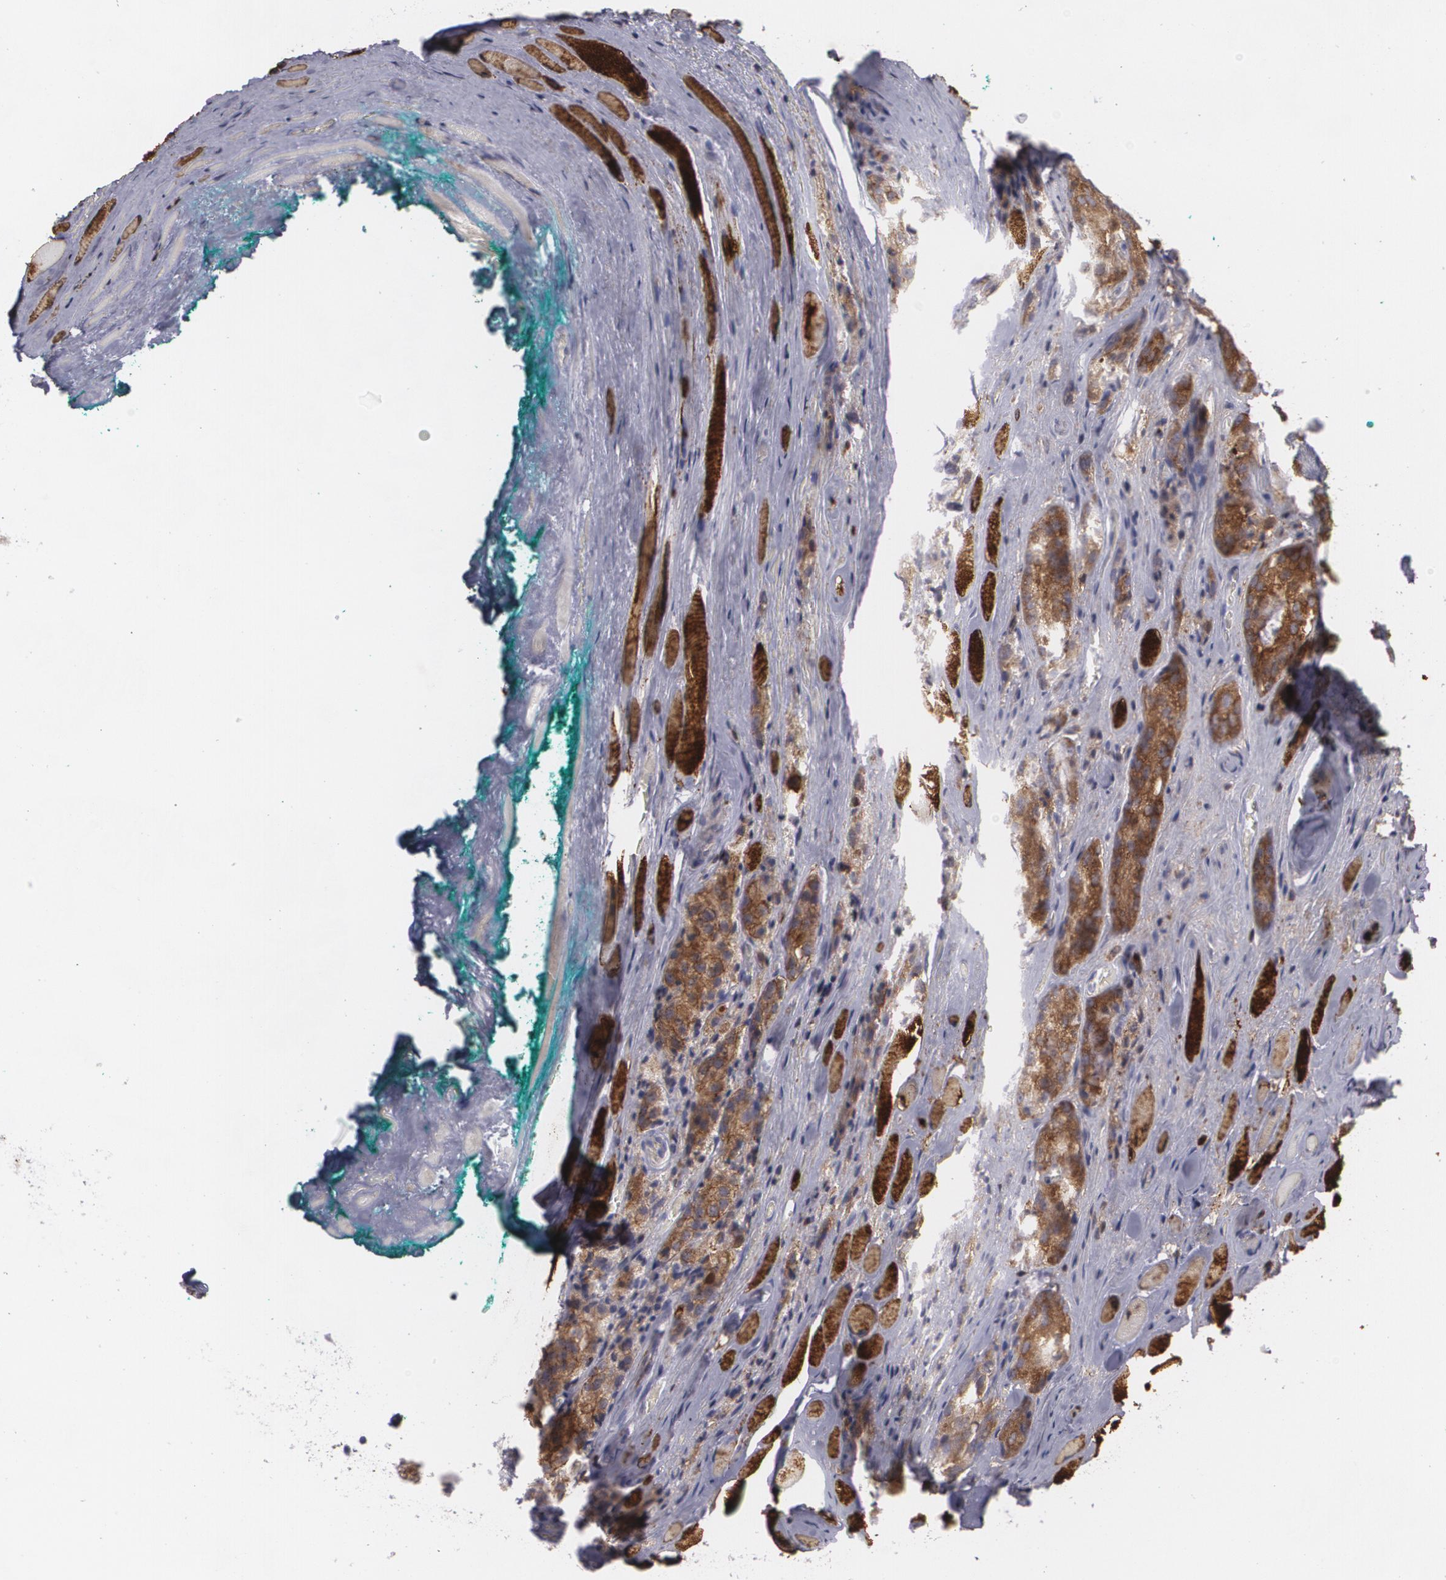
{"staining": {"intensity": "strong", "quantity": ">75%", "location": "cytoplasmic/membranous"}, "tissue": "prostate cancer", "cell_type": "Tumor cells", "image_type": "cancer", "snomed": [{"axis": "morphology", "description": "Adenocarcinoma, Medium grade"}, {"axis": "topography", "description": "Prostate"}], "caption": "Protein positivity by IHC exhibits strong cytoplasmic/membranous staining in approximately >75% of tumor cells in adenocarcinoma (medium-grade) (prostate).", "gene": "BIN1", "patient": {"sex": "male", "age": 60}}